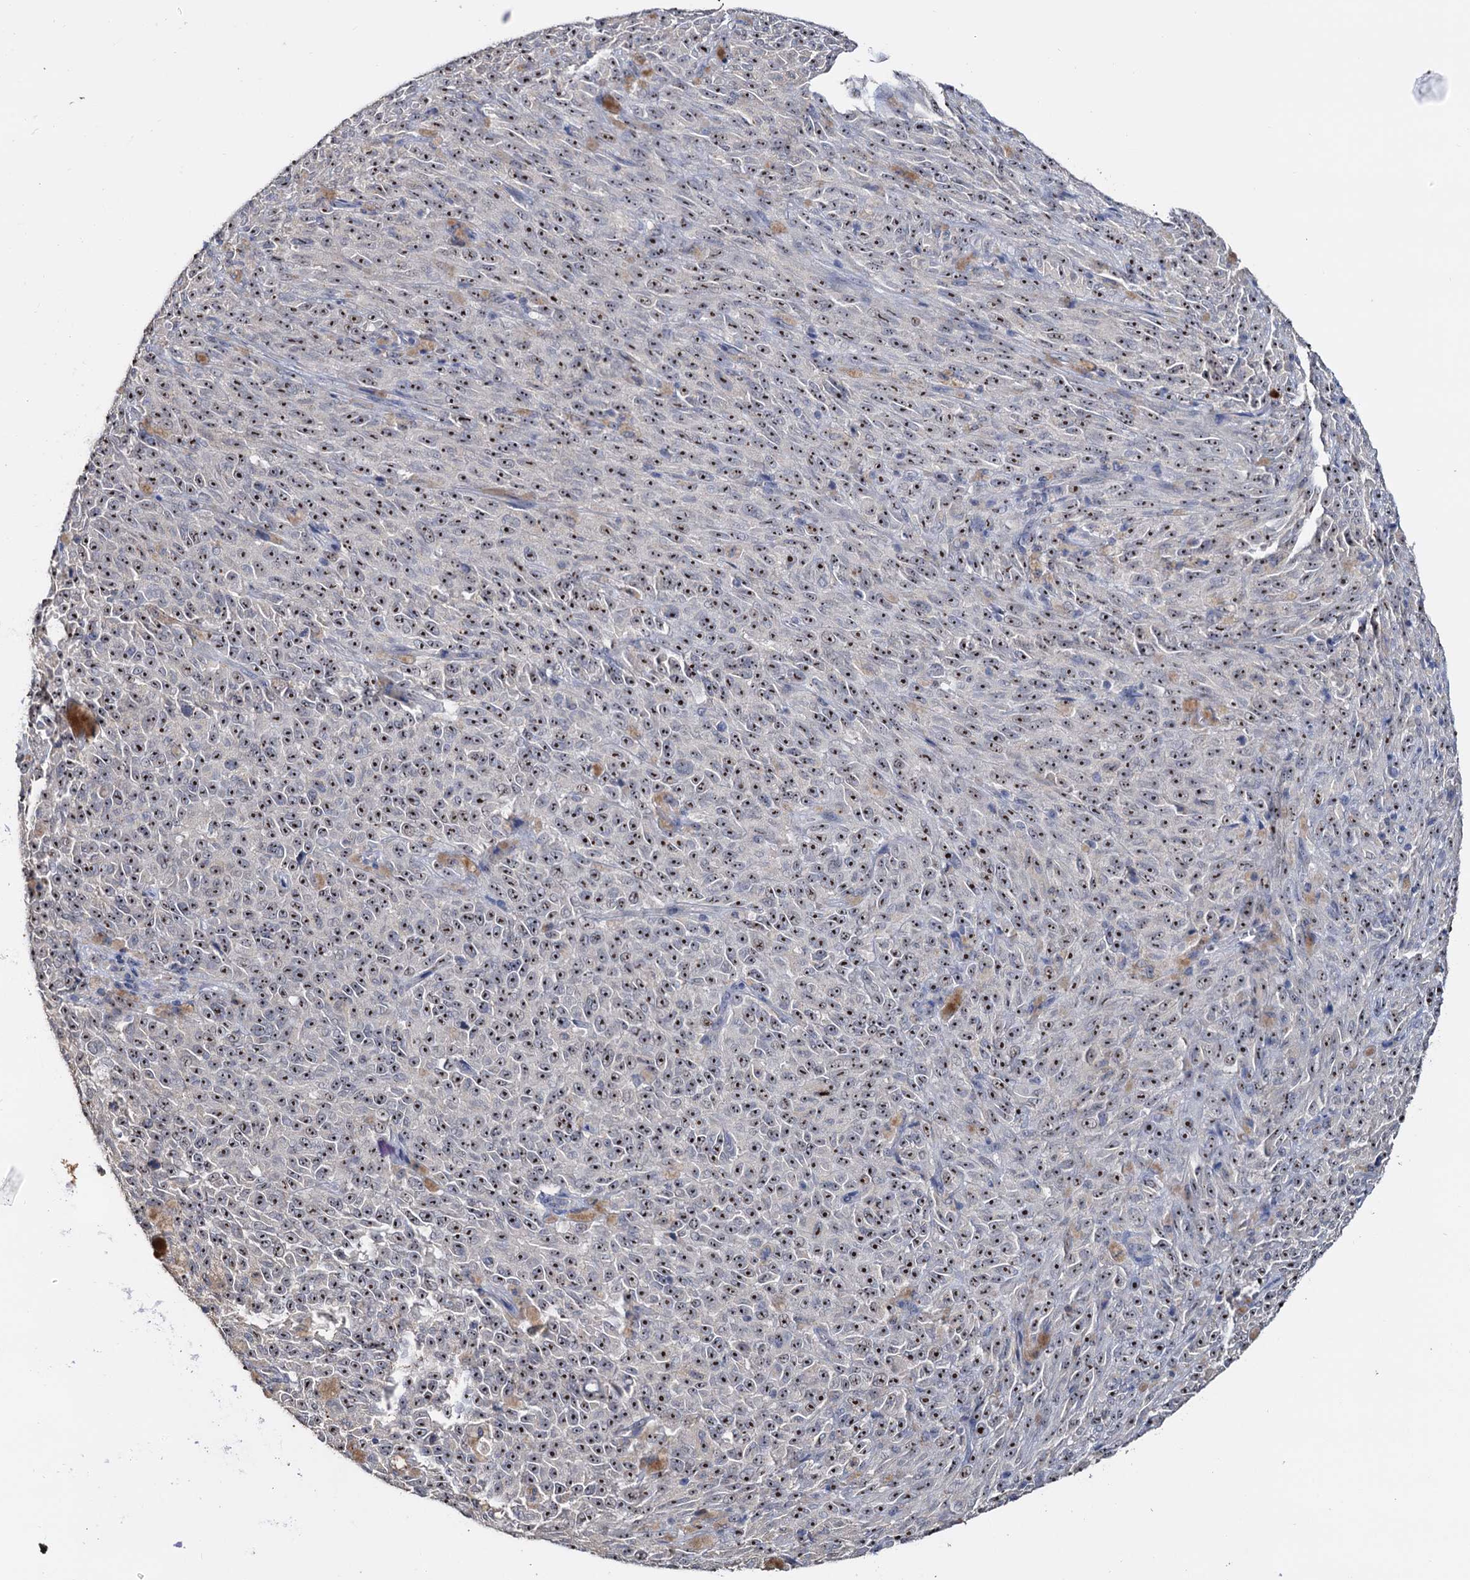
{"staining": {"intensity": "moderate", "quantity": ">75%", "location": "nuclear"}, "tissue": "melanoma", "cell_type": "Tumor cells", "image_type": "cancer", "snomed": [{"axis": "morphology", "description": "Malignant melanoma, NOS"}, {"axis": "topography", "description": "Skin"}], "caption": "Moderate nuclear staining is identified in approximately >75% of tumor cells in melanoma.", "gene": "C2CD3", "patient": {"sex": "female", "age": 82}}